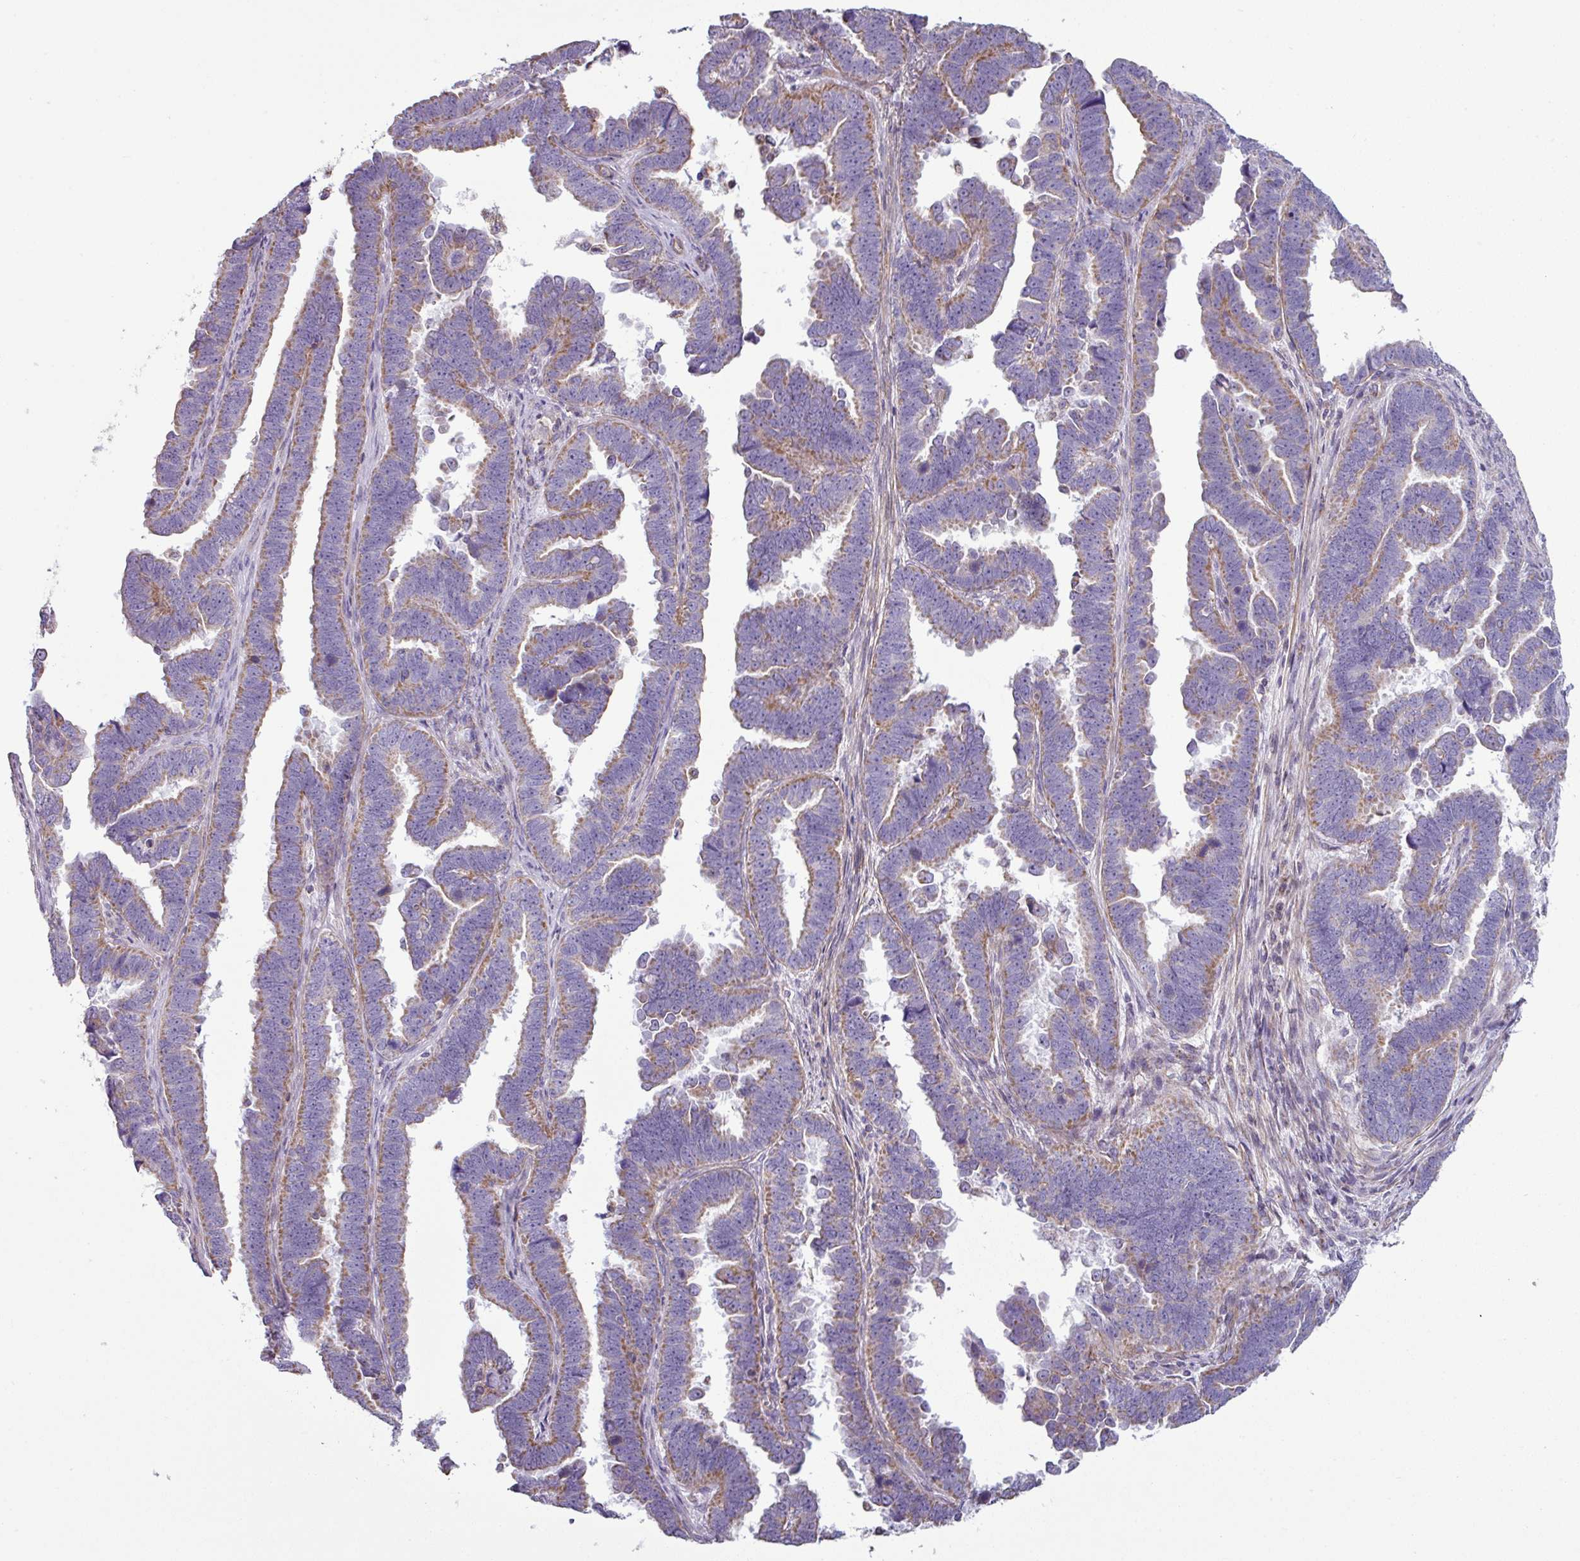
{"staining": {"intensity": "weak", "quantity": "25%-75%", "location": "cytoplasmic/membranous"}, "tissue": "endometrial cancer", "cell_type": "Tumor cells", "image_type": "cancer", "snomed": [{"axis": "morphology", "description": "Adenocarcinoma, NOS"}, {"axis": "topography", "description": "Endometrium"}], "caption": "Approximately 25%-75% of tumor cells in human endometrial cancer display weak cytoplasmic/membranous protein expression as visualized by brown immunohistochemical staining.", "gene": "BTN2A2", "patient": {"sex": "female", "age": 75}}